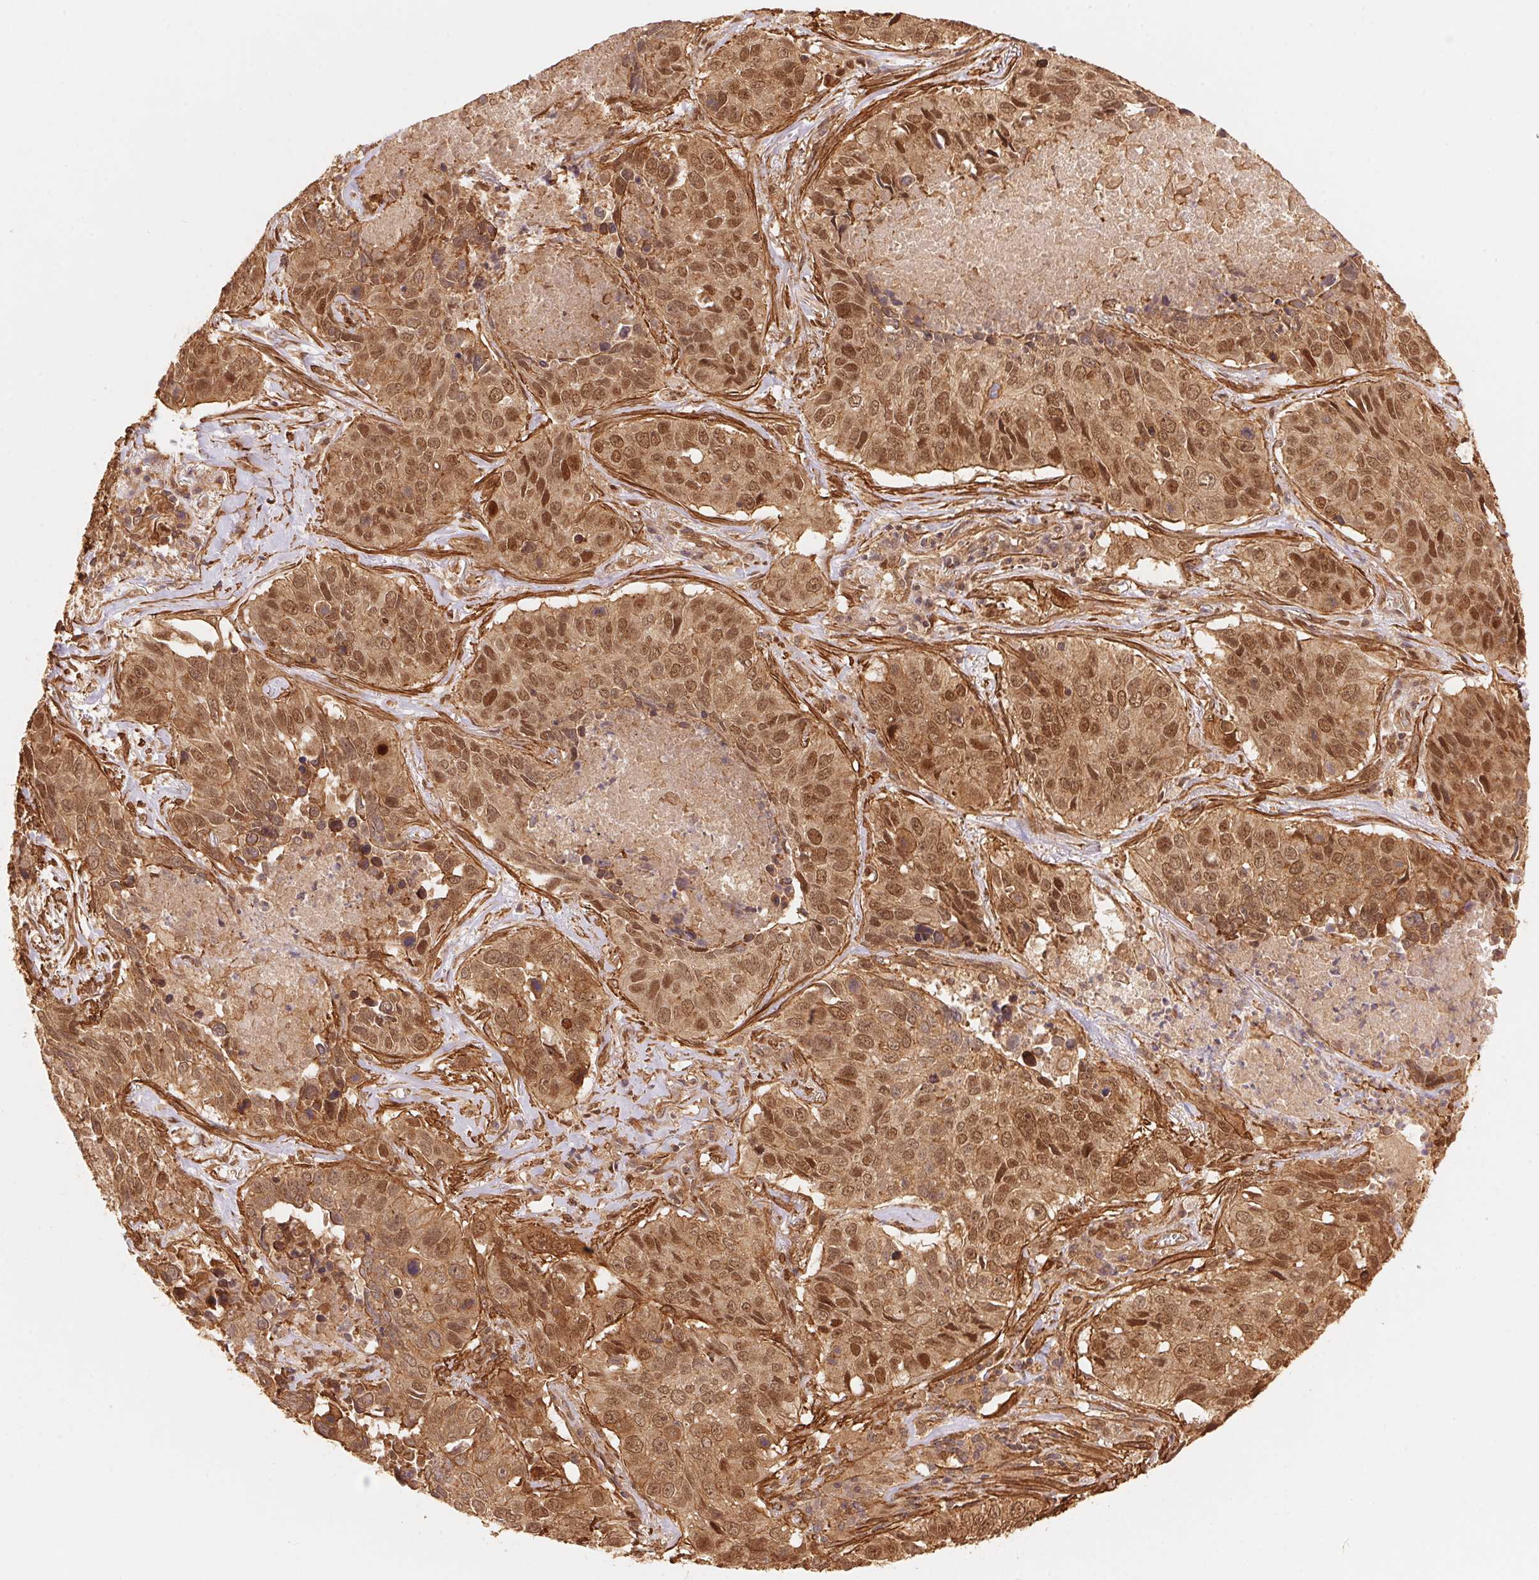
{"staining": {"intensity": "moderate", "quantity": ">75%", "location": "cytoplasmic/membranous,nuclear"}, "tissue": "lung cancer", "cell_type": "Tumor cells", "image_type": "cancer", "snomed": [{"axis": "morphology", "description": "Normal tissue, NOS"}, {"axis": "morphology", "description": "Squamous cell carcinoma, NOS"}, {"axis": "topography", "description": "Bronchus"}, {"axis": "topography", "description": "Lung"}], "caption": "The photomicrograph displays immunohistochemical staining of lung cancer (squamous cell carcinoma). There is moderate cytoplasmic/membranous and nuclear positivity is present in approximately >75% of tumor cells.", "gene": "TNIP2", "patient": {"sex": "male", "age": 64}}